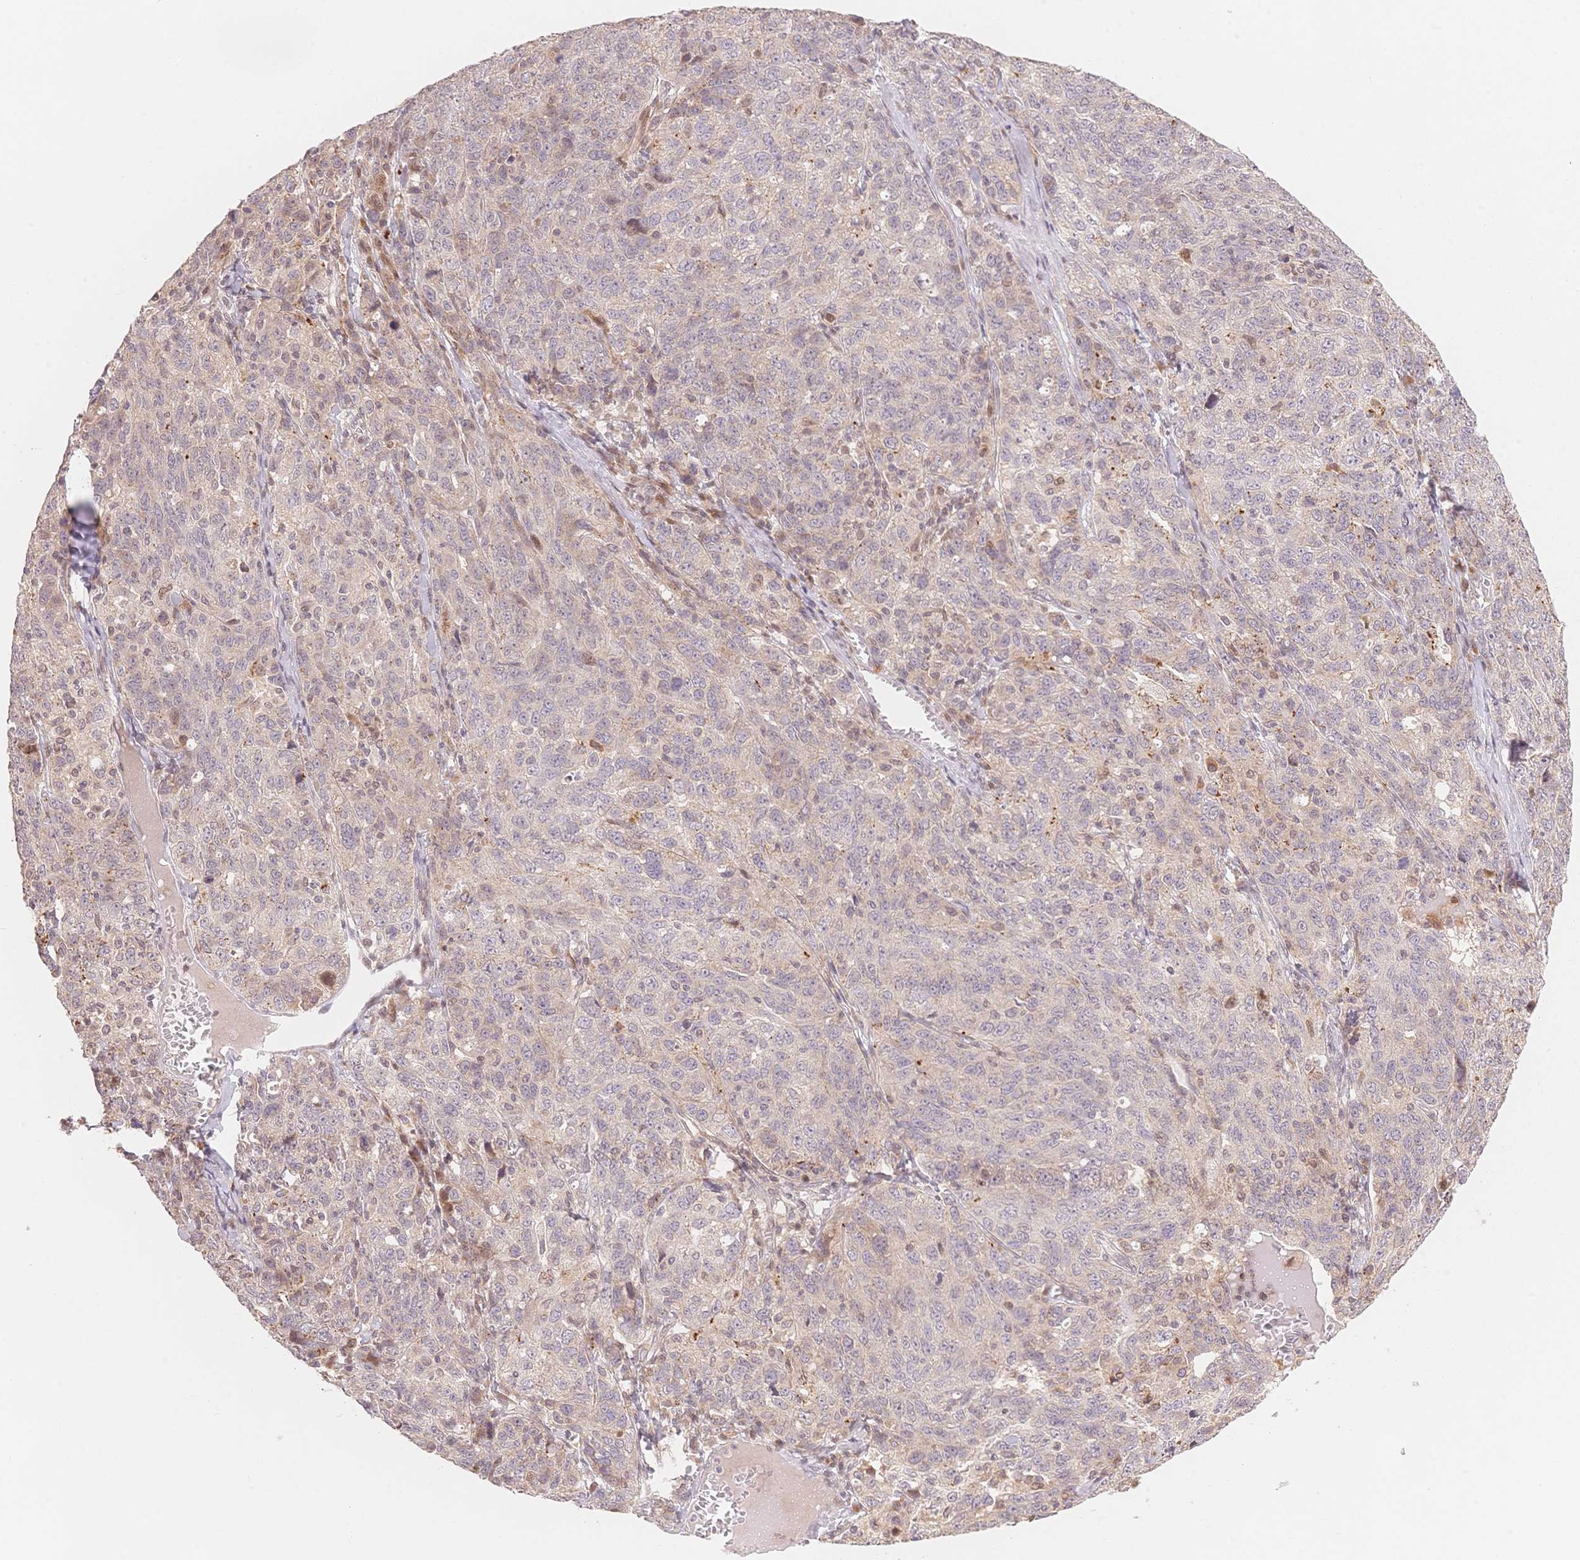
{"staining": {"intensity": "negative", "quantity": "none", "location": "none"}, "tissue": "ovarian cancer", "cell_type": "Tumor cells", "image_type": "cancer", "snomed": [{"axis": "morphology", "description": "Cystadenocarcinoma, serous, NOS"}, {"axis": "topography", "description": "Ovary"}], "caption": "Tumor cells are negative for protein expression in human ovarian cancer. The staining is performed using DAB (3,3'-diaminobenzidine) brown chromogen with nuclei counter-stained in using hematoxylin.", "gene": "STK39", "patient": {"sex": "female", "age": 71}}